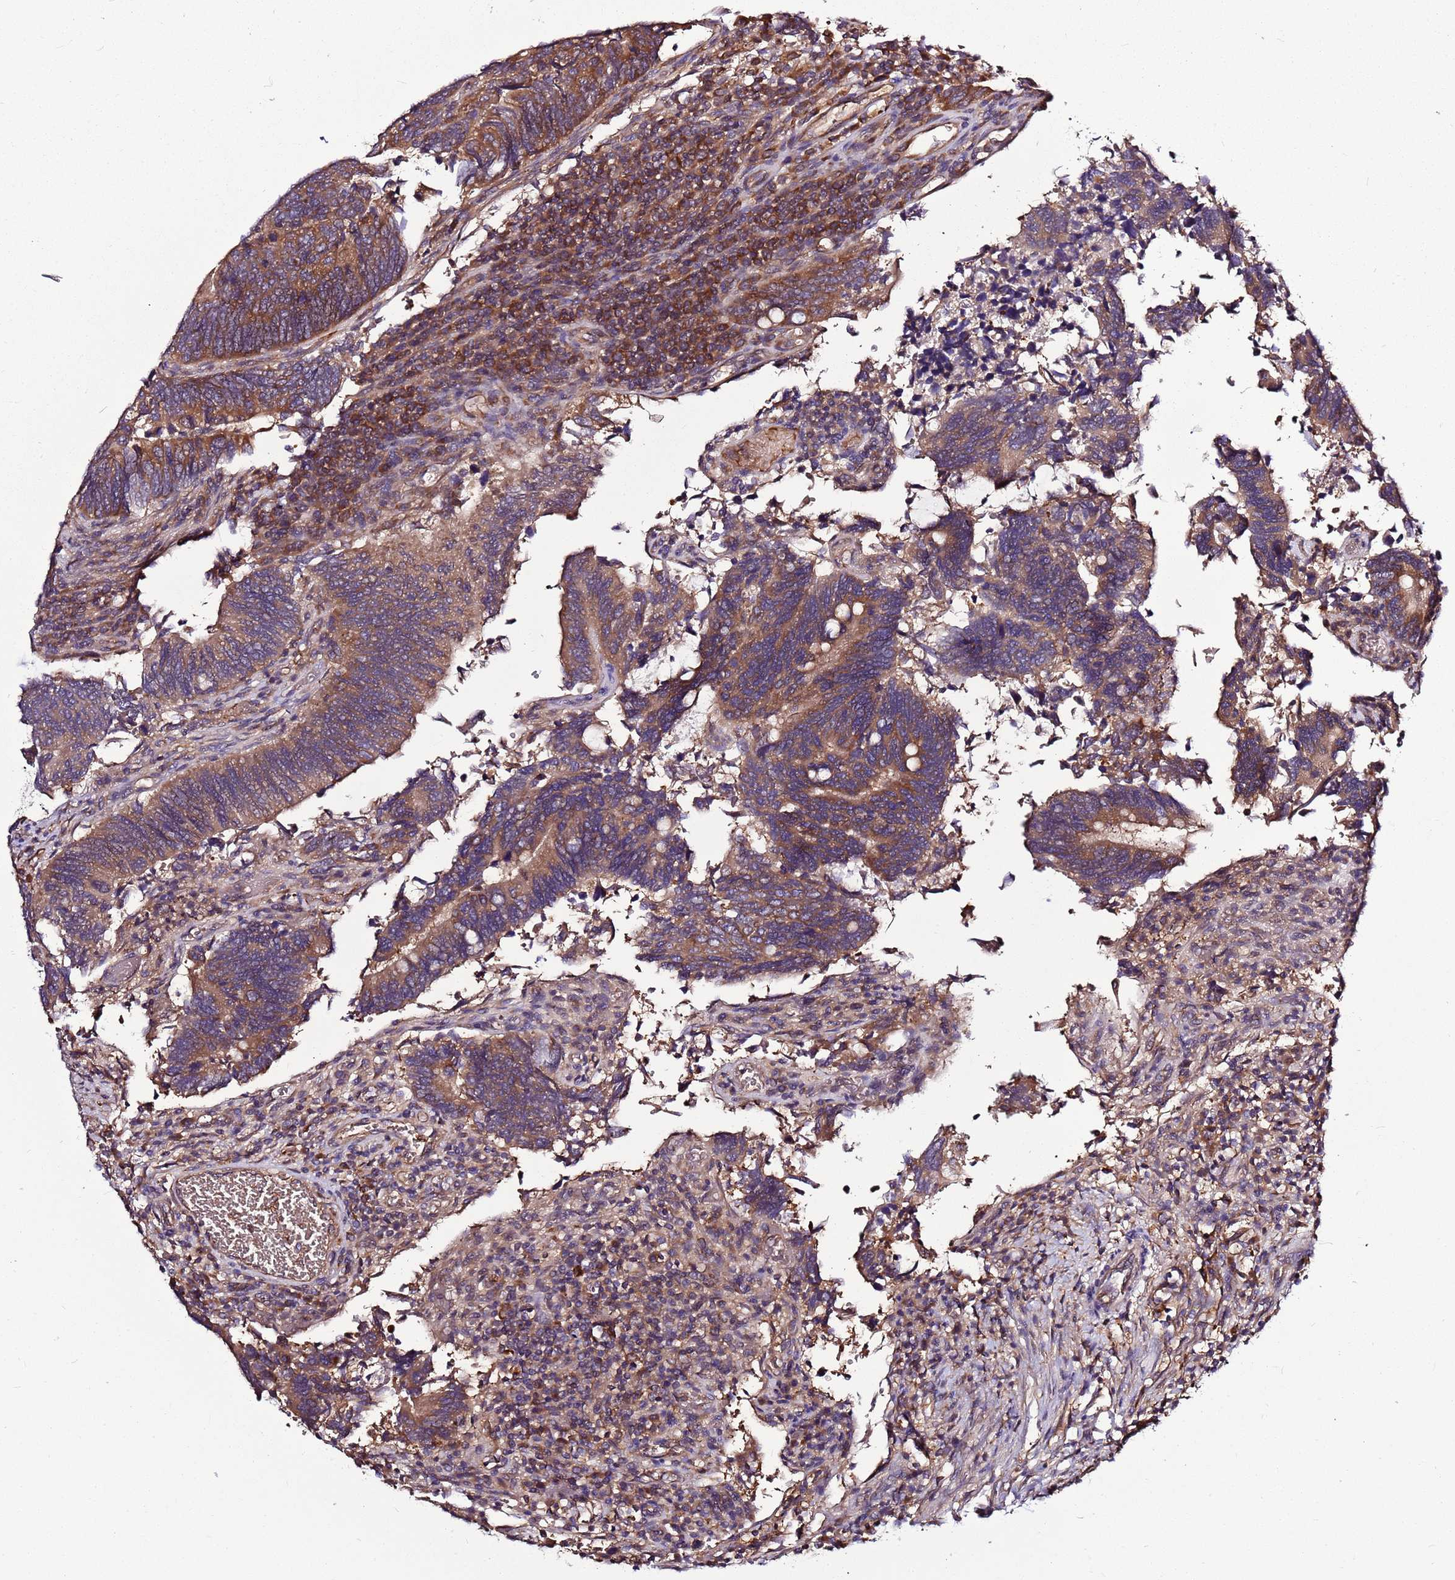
{"staining": {"intensity": "moderate", "quantity": ">75%", "location": "cytoplasmic/membranous"}, "tissue": "colorectal cancer", "cell_type": "Tumor cells", "image_type": "cancer", "snomed": [{"axis": "morphology", "description": "Adenocarcinoma, NOS"}, {"axis": "topography", "description": "Colon"}], "caption": "There is medium levels of moderate cytoplasmic/membranous positivity in tumor cells of colorectal cancer, as demonstrated by immunohistochemical staining (brown color).", "gene": "ATXN2L", "patient": {"sex": "male", "age": 87}}